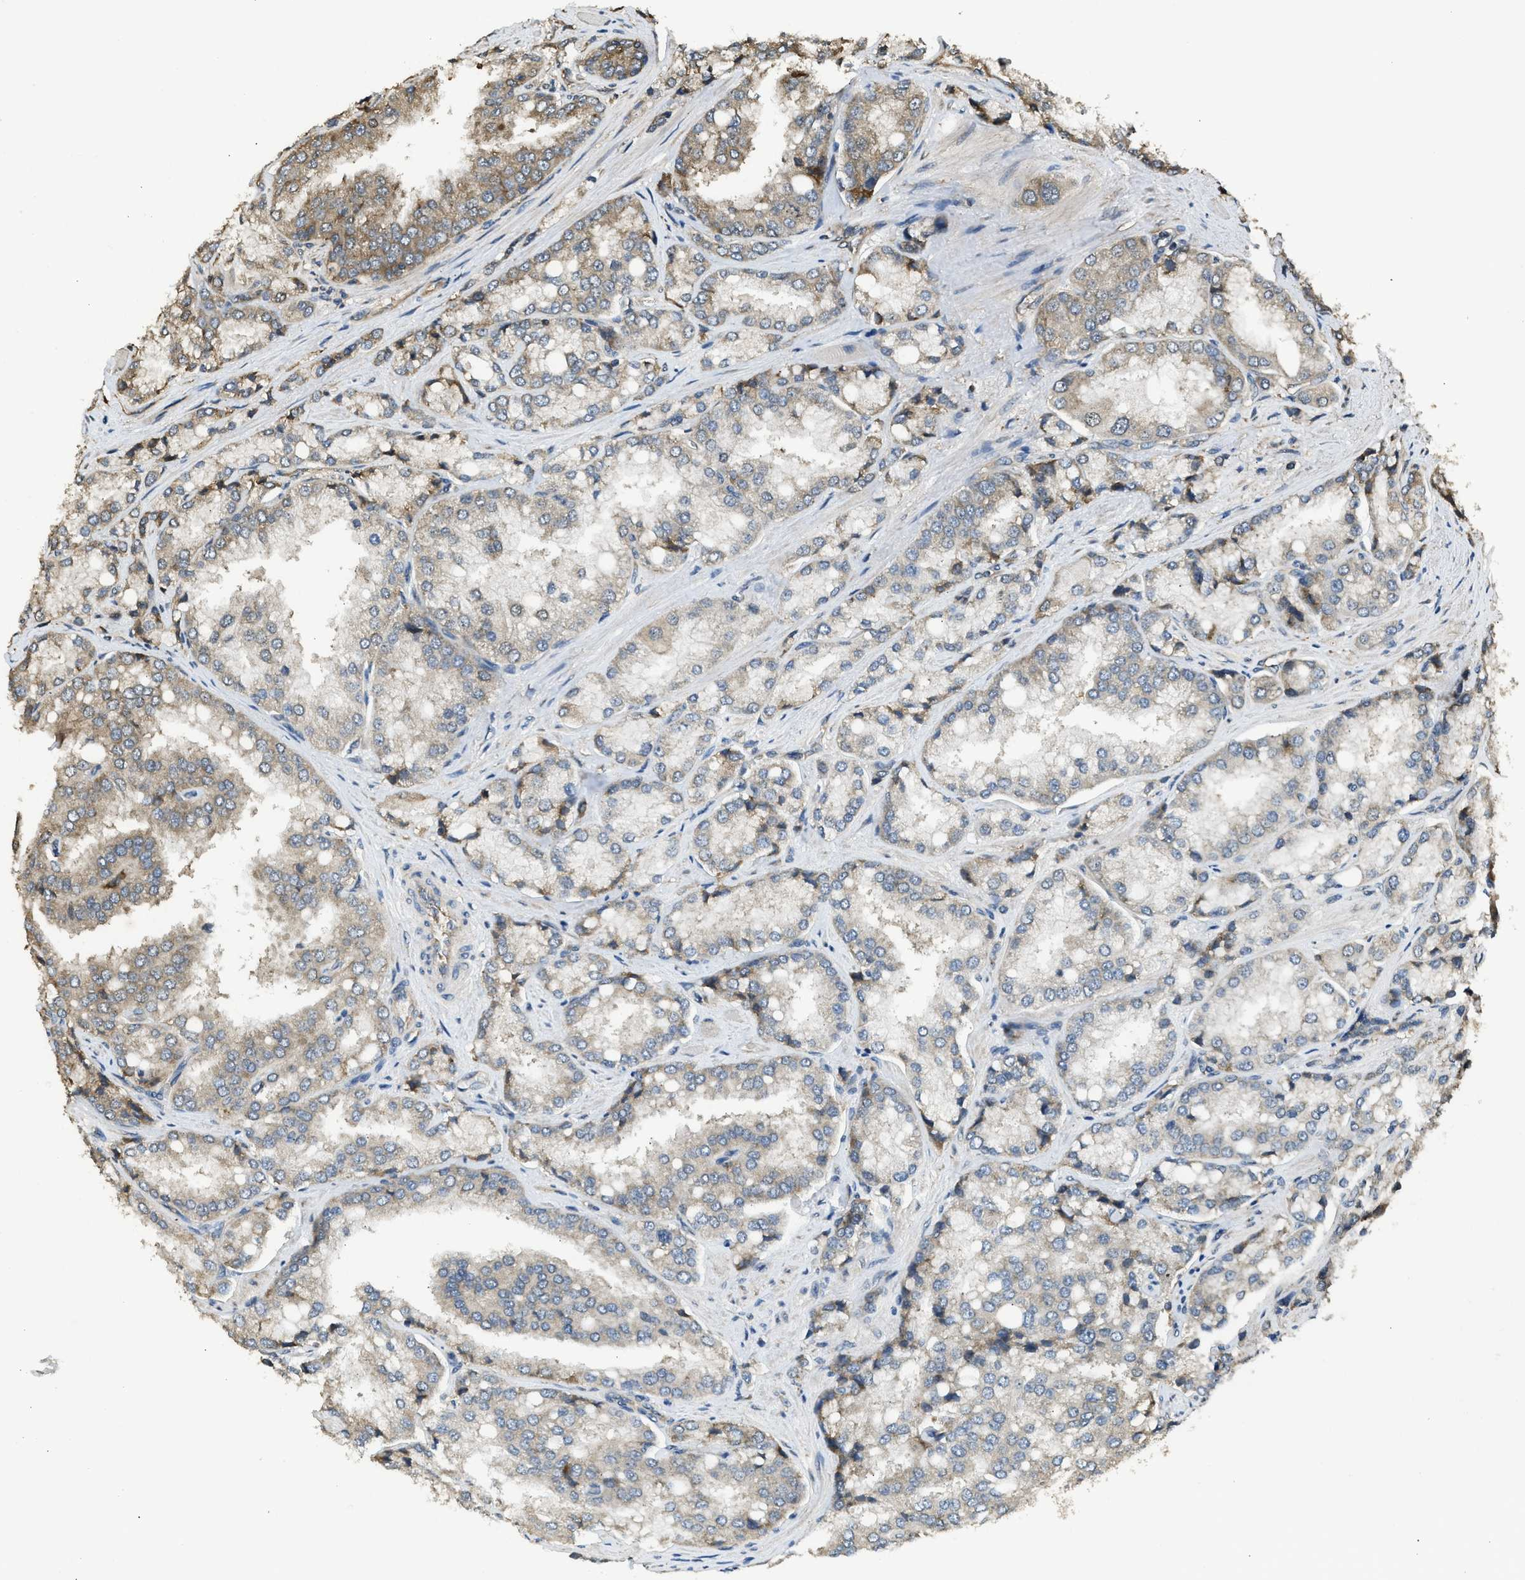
{"staining": {"intensity": "weak", "quantity": ">75%", "location": "cytoplasmic/membranous"}, "tissue": "prostate cancer", "cell_type": "Tumor cells", "image_type": "cancer", "snomed": [{"axis": "morphology", "description": "Adenocarcinoma, High grade"}, {"axis": "topography", "description": "Prostate"}], "caption": "Prostate cancer (adenocarcinoma (high-grade)) stained for a protein (brown) shows weak cytoplasmic/membranous positive staining in about >75% of tumor cells.", "gene": "SLC36A4", "patient": {"sex": "male", "age": 50}}